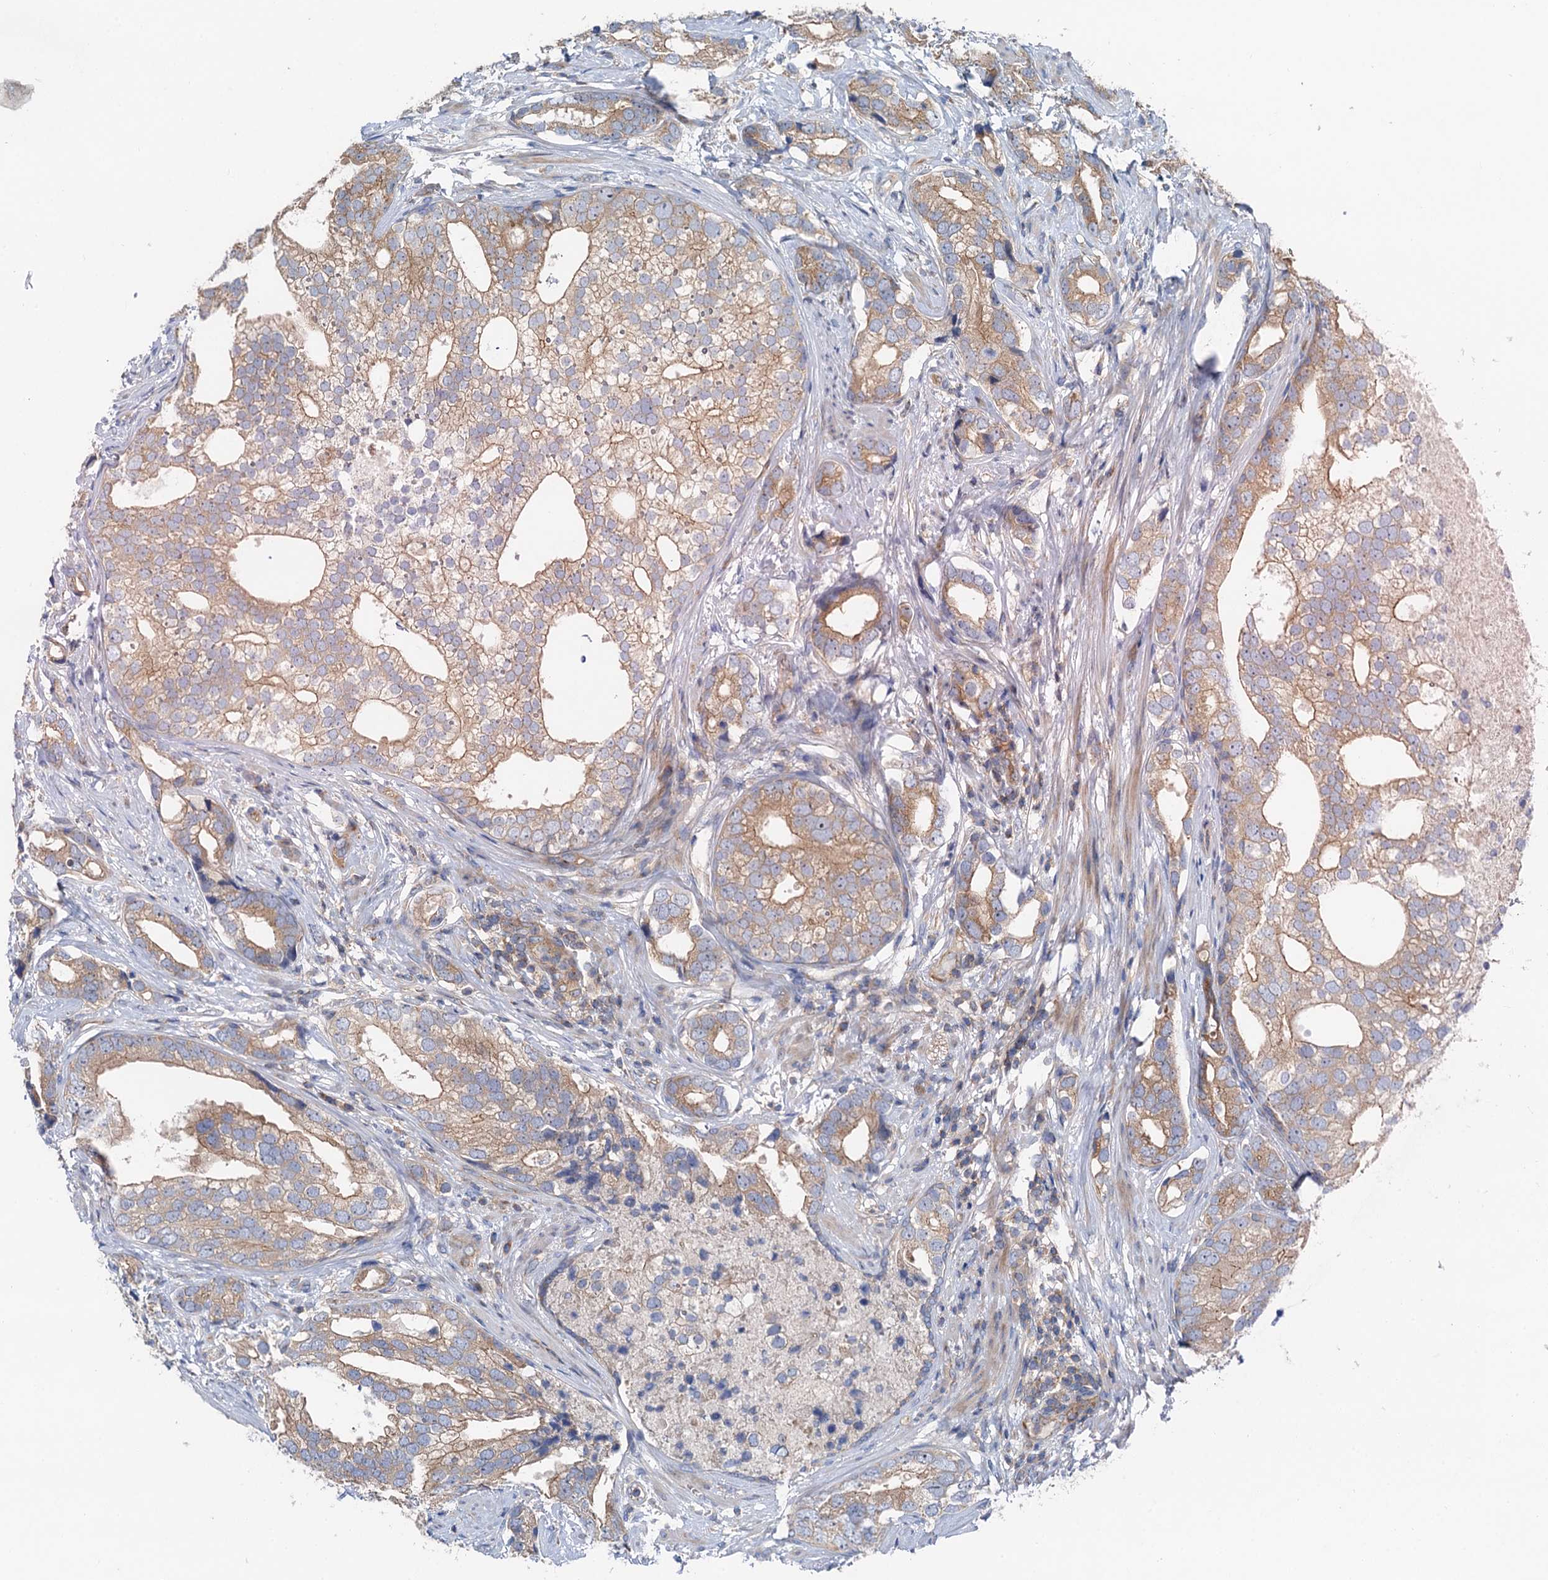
{"staining": {"intensity": "moderate", "quantity": "25%-75%", "location": "cytoplasmic/membranous"}, "tissue": "prostate cancer", "cell_type": "Tumor cells", "image_type": "cancer", "snomed": [{"axis": "morphology", "description": "Adenocarcinoma, High grade"}, {"axis": "topography", "description": "Prostate"}], "caption": "This photomicrograph exhibits immunohistochemistry staining of prostate adenocarcinoma (high-grade), with medium moderate cytoplasmic/membranous positivity in about 25%-75% of tumor cells.", "gene": "ANKRD26", "patient": {"sex": "male", "age": 75}}